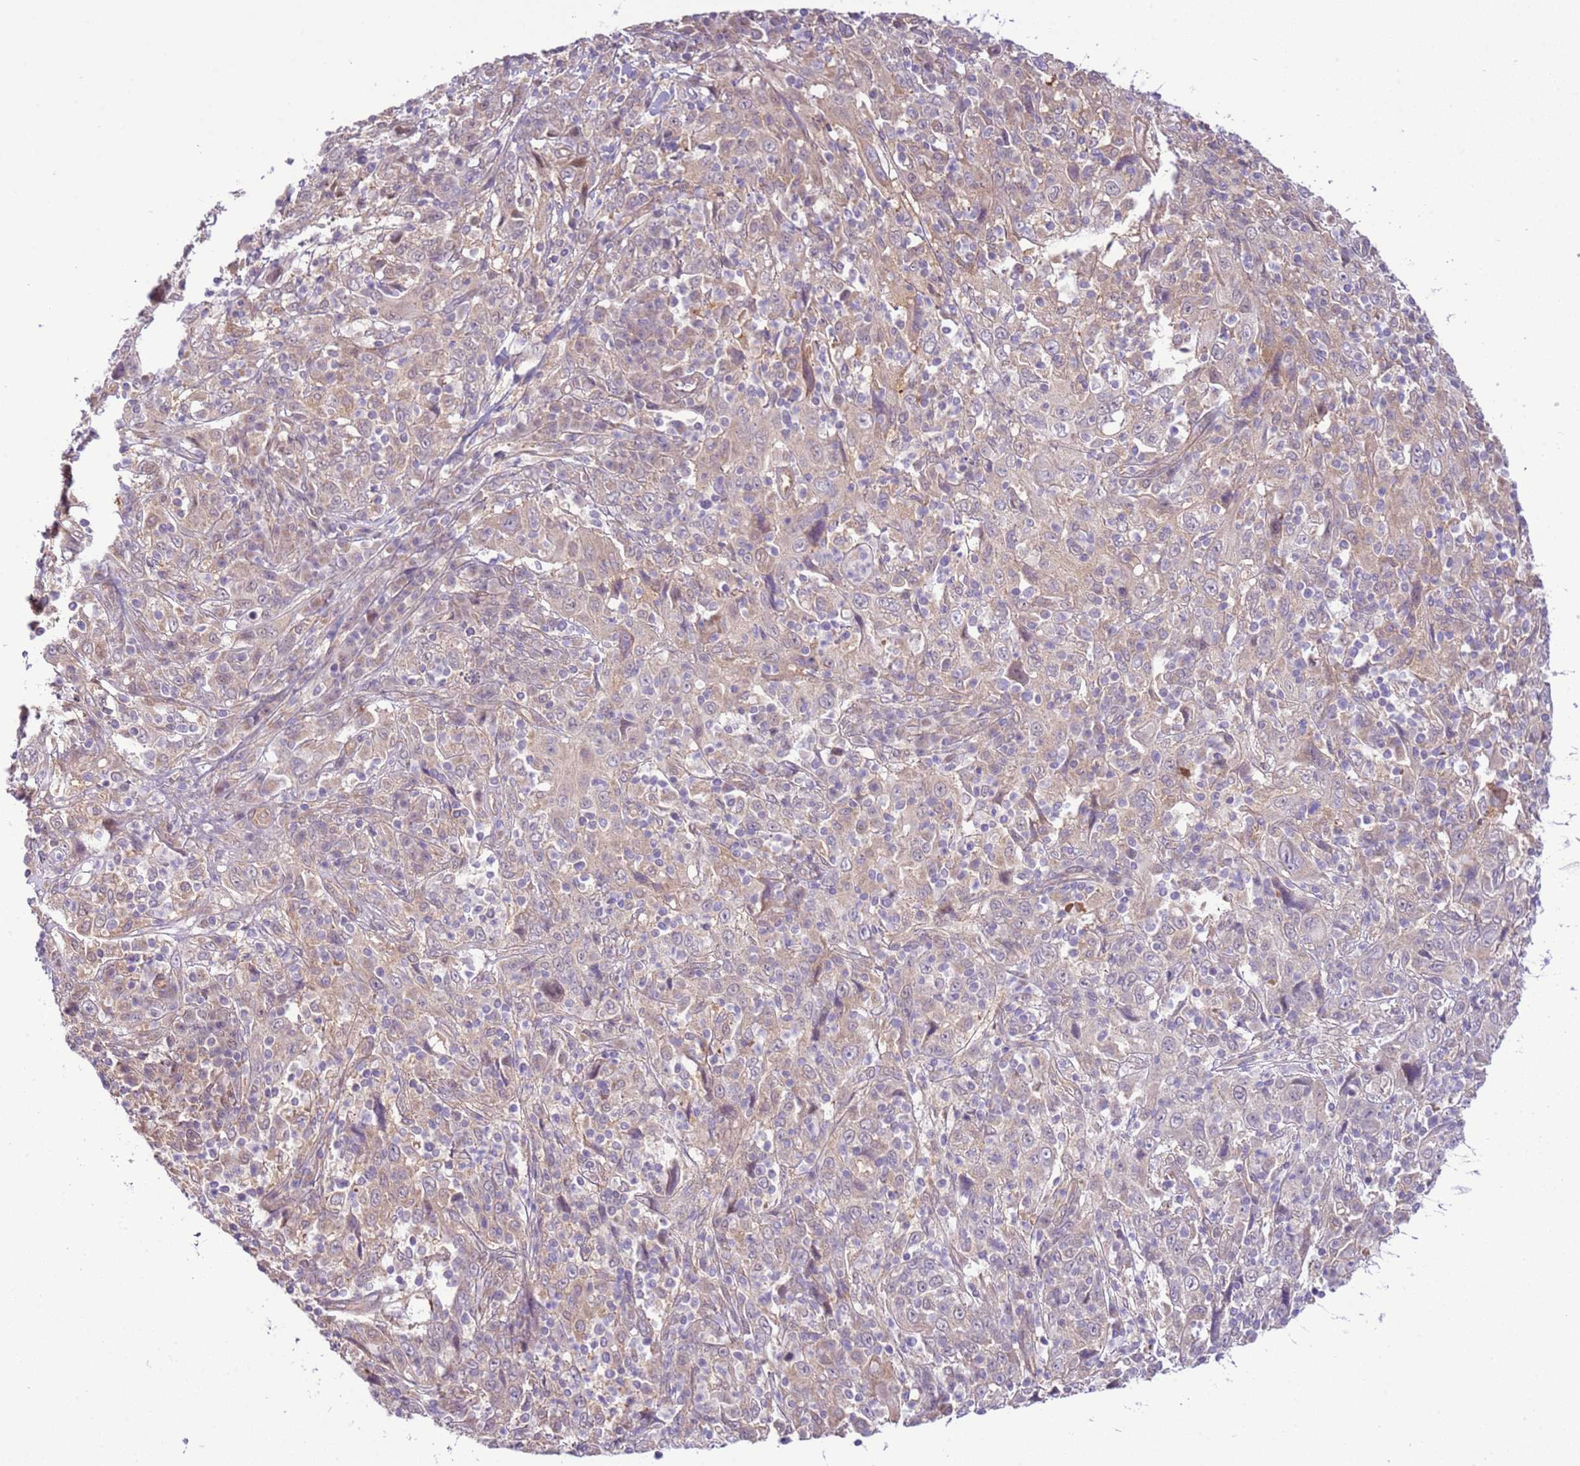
{"staining": {"intensity": "weak", "quantity": "<25%", "location": "cytoplasmic/membranous"}, "tissue": "cervical cancer", "cell_type": "Tumor cells", "image_type": "cancer", "snomed": [{"axis": "morphology", "description": "Squamous cell carcinoma, NOS"}, {"axis": "topography", "description": "Cervix"}], "caption": "This is an immunohistochemistry photomicrograph of cervical cancer (squamous cell carcinoma). There is no positivity in tumor cells.", "gene": "SCARA3", "patient": {"sex": "female", "age": 46}}